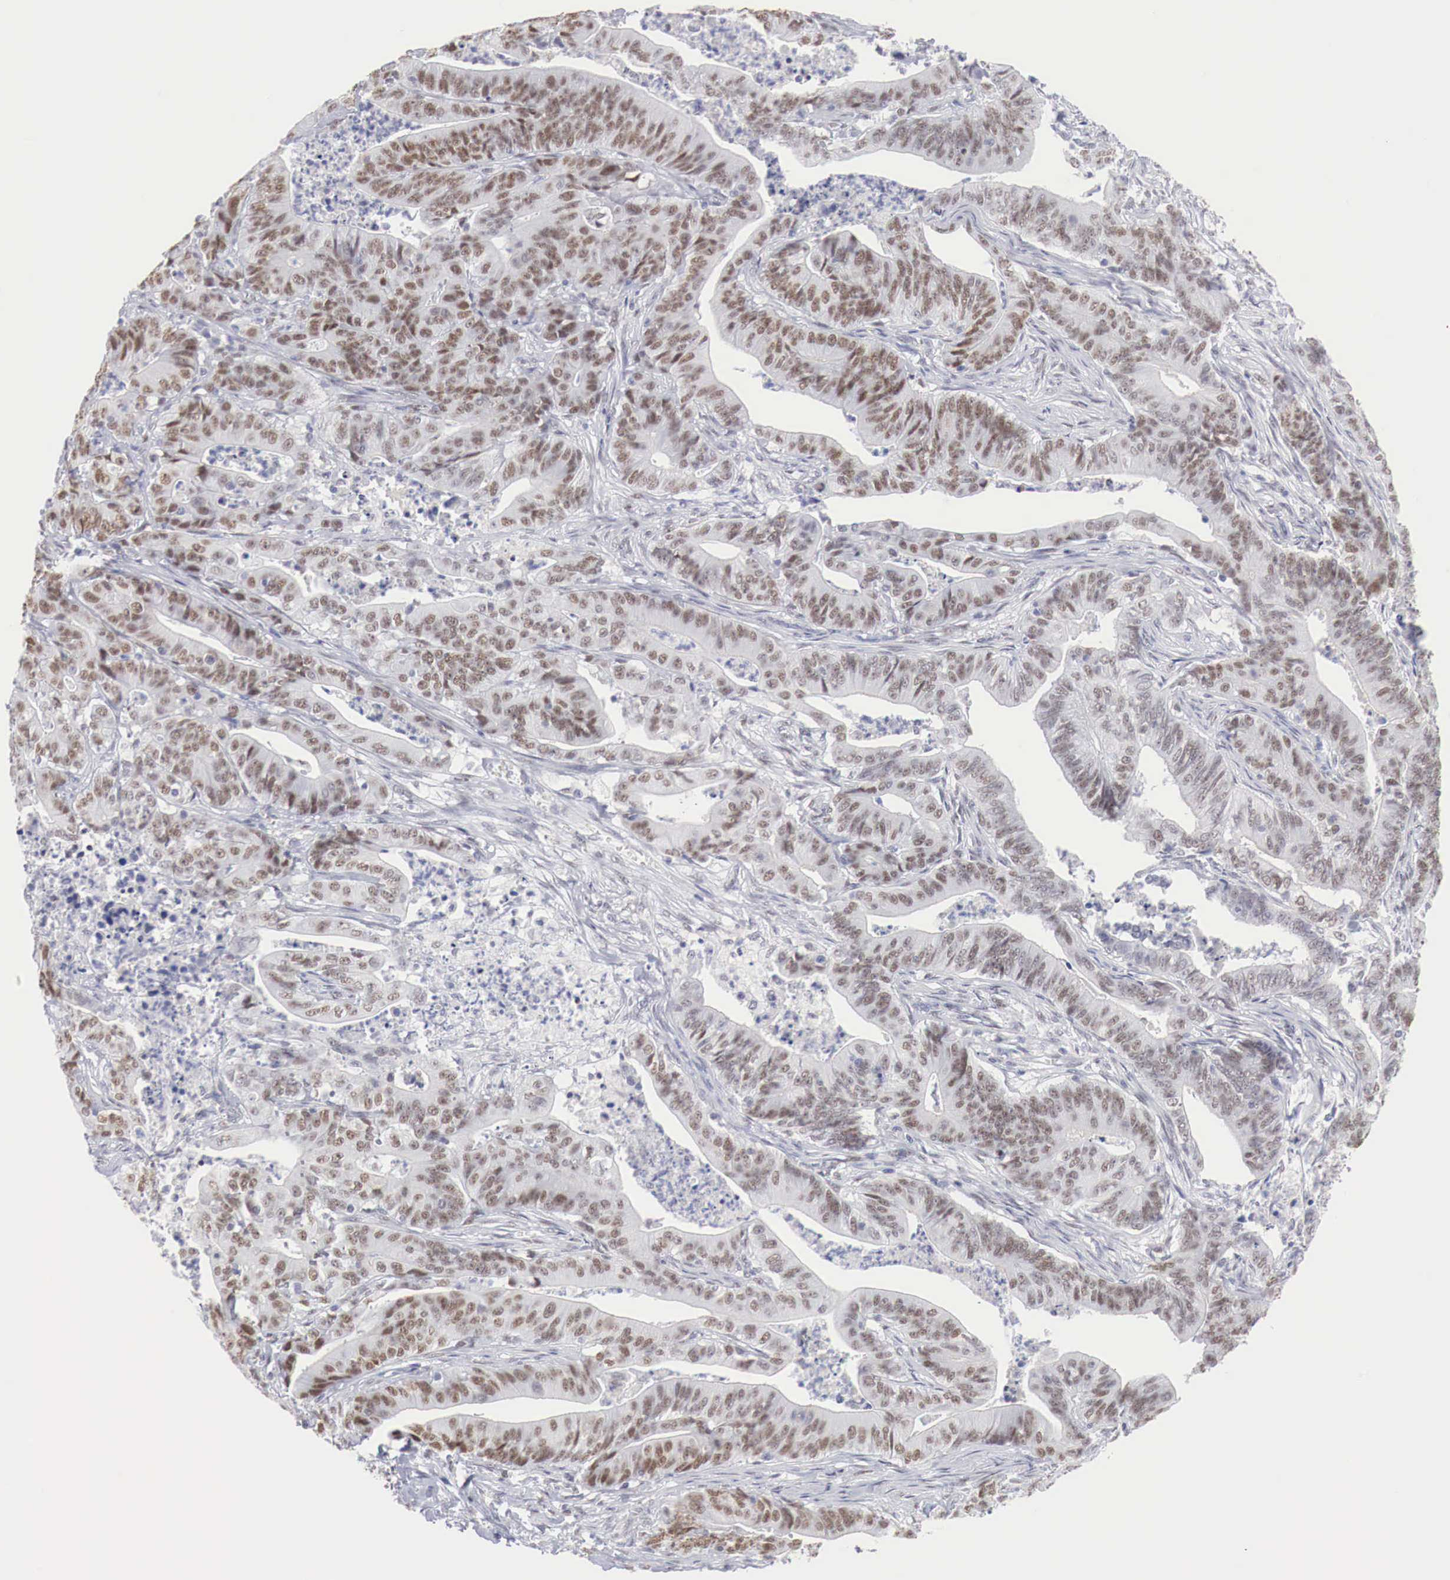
{"staining": {"intensity": "moderate", "quantity": ">75%", "location": "nuclear"}, "tissue": "stomach cancer", "cell_type": "Tumor cells", "image_type": "cancer", "snomed": [{"axis": "morphology", "description": "Adenocarcinoma, NOS"}, {"axis": "topography", "description": "Stomach, lower"}], "caption": "Approximately >75% of tumor cells in stomach cancer demonstrate moderate nuclear protein positivity as visualized by brown immunohistochemical staining.", "gene": "FOXP2", "patient": {"sex": "female", "age": 86}}